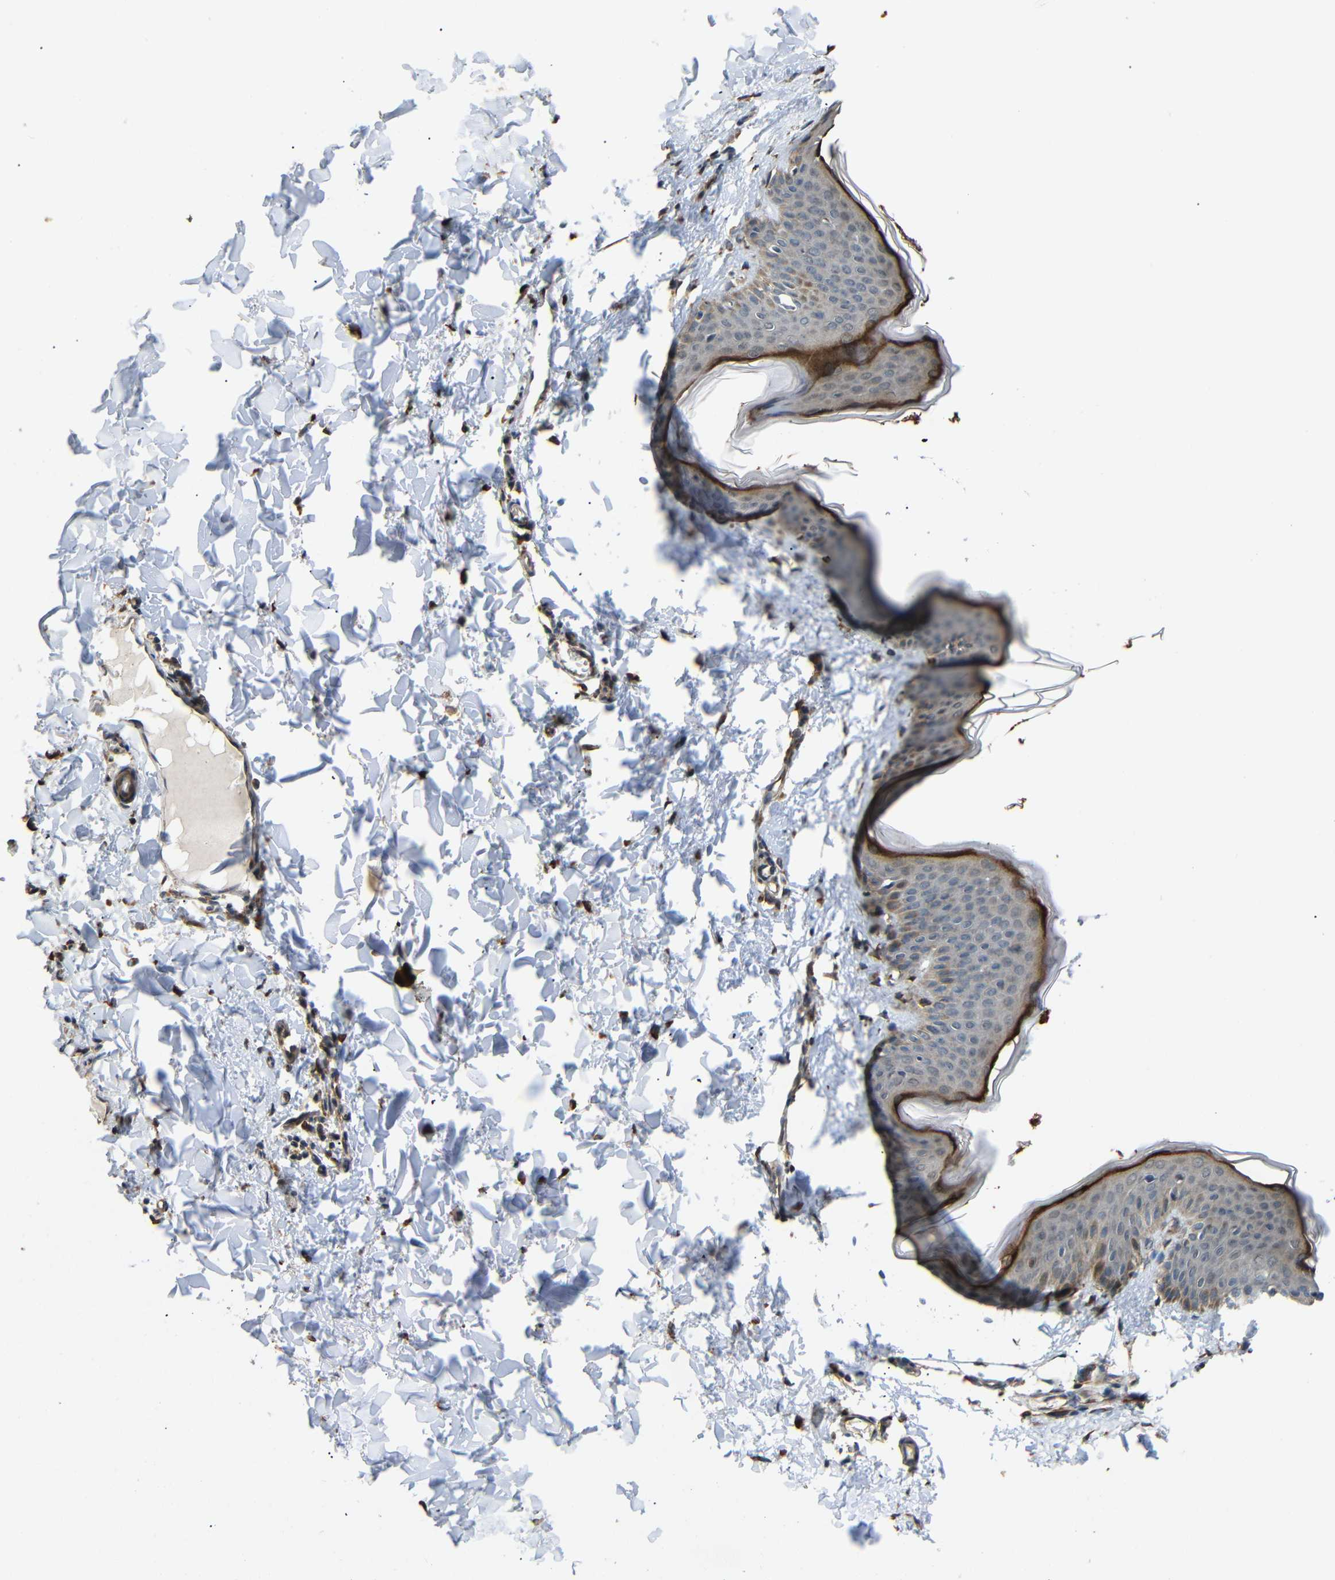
{"staining": {"intensity": "moderate", "quantity": "25%-75%", "location": "cytoplasmic/membranous"}, "tissue": "skin", "cell_type": "Fibroblasts", "image_type": "normal", "snomed": [{"axis": "morphology", "description": "Normal tissue, NOS"}, {"axis": "topography", "description": "Skin"}], "caption": "IHC of benign skin shows medium levels of moderate cytoplasmic/membranous staining in approximately 25%-75% of fibroblasts.", "gene": "KANK4", "patient": {"sex": "female", "age": 17}}